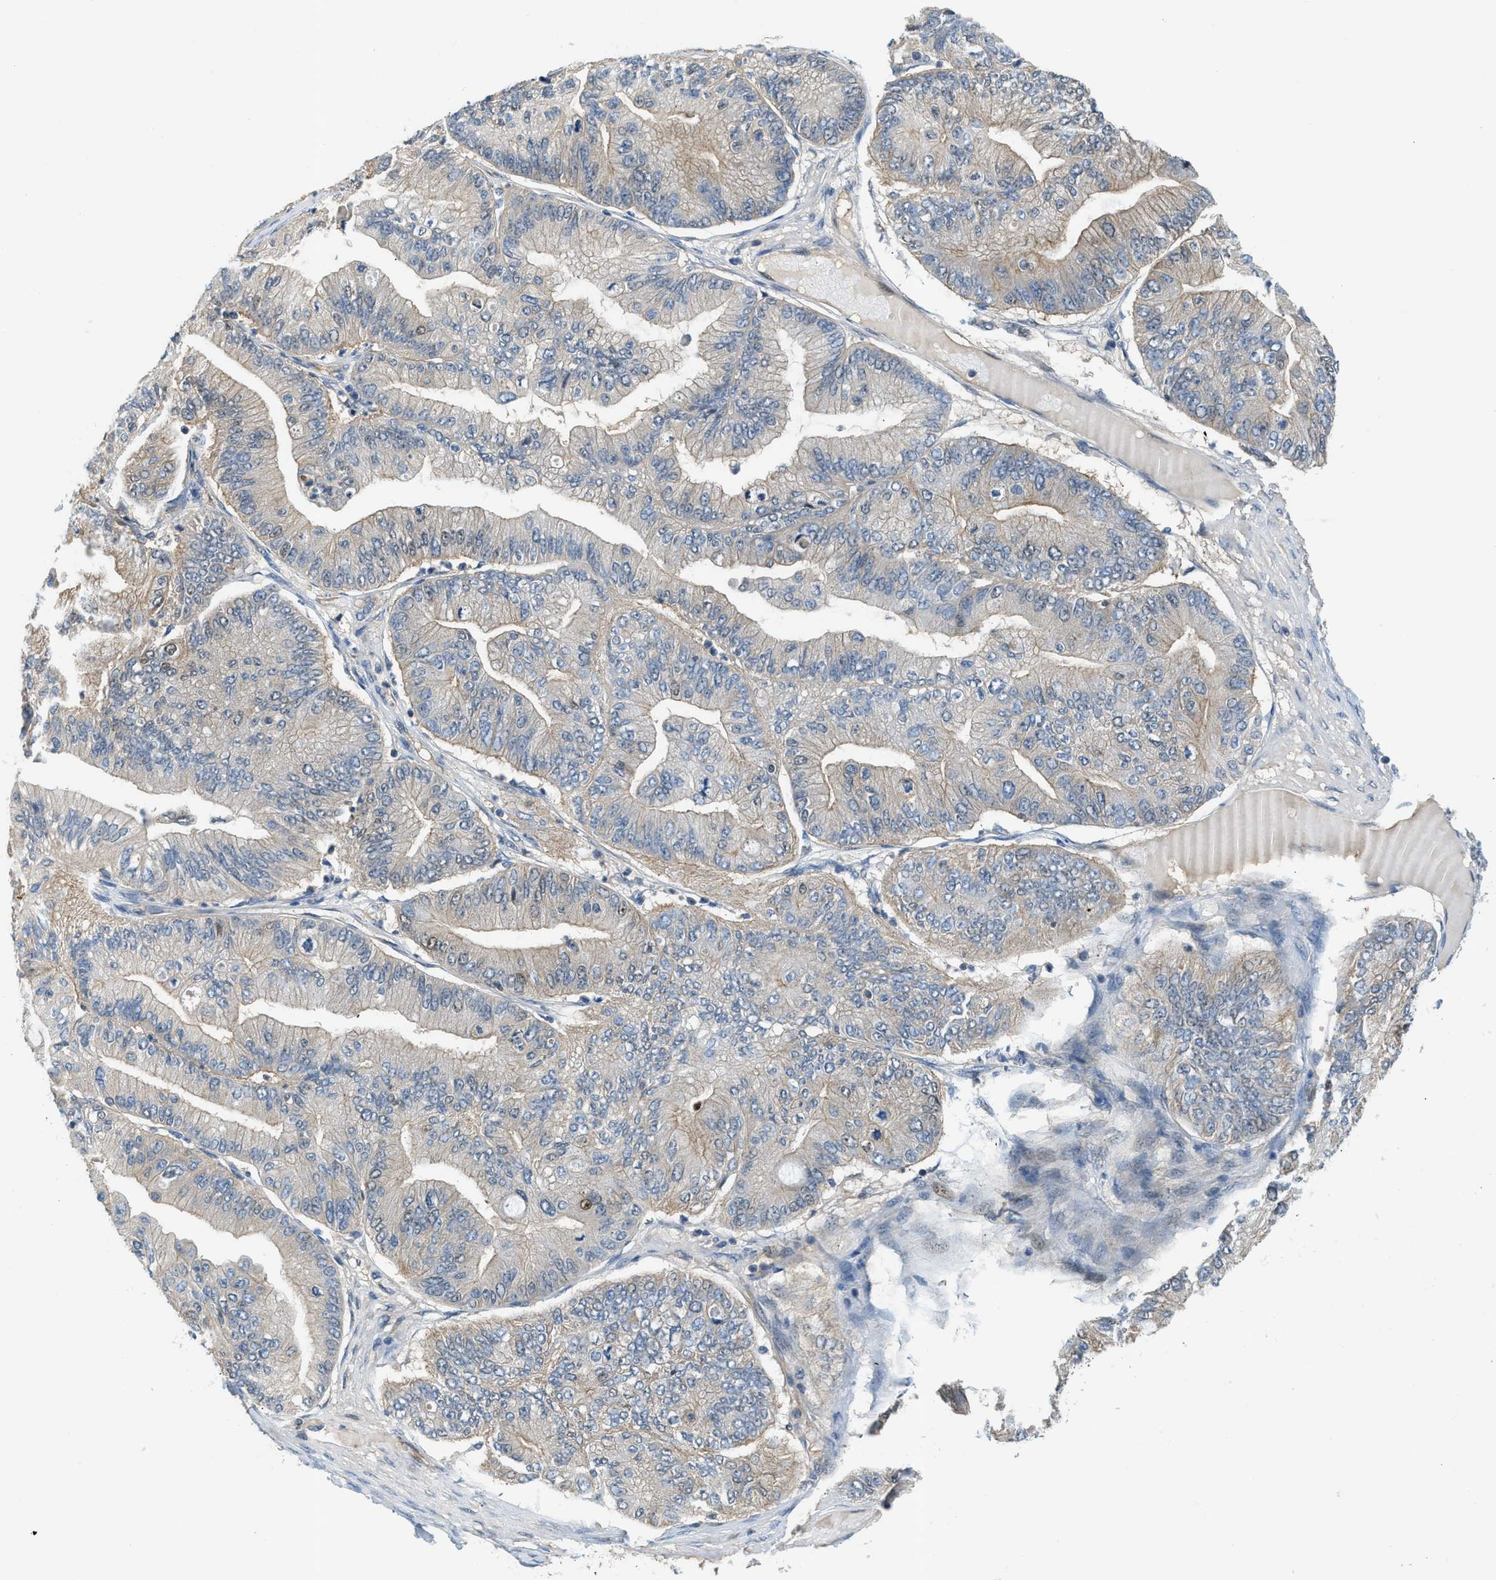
{"staining": {"intensity": "weak", "quantity": "<25%", "location": "cytoplasmic/membranous"}, "tissue": "ovarian cancer", "cell_type": "Tumor cells", "image_type": "cancer", "snomed": [{"axis": "morphology", "description": "Cystadenocarcinoma, mucinous, NOS"}, {"axis": "topography", "description": "Ovary"}], "caption": "An immunohistochemistry image of mucinous cystadenocarcinoma (ovarian) is shown. There is no staining in tumor cells of mucinous cystadenocarcinoma (ovarian).", "gene": "CBLB", "patient": {"sex": "female", "age": 61}}